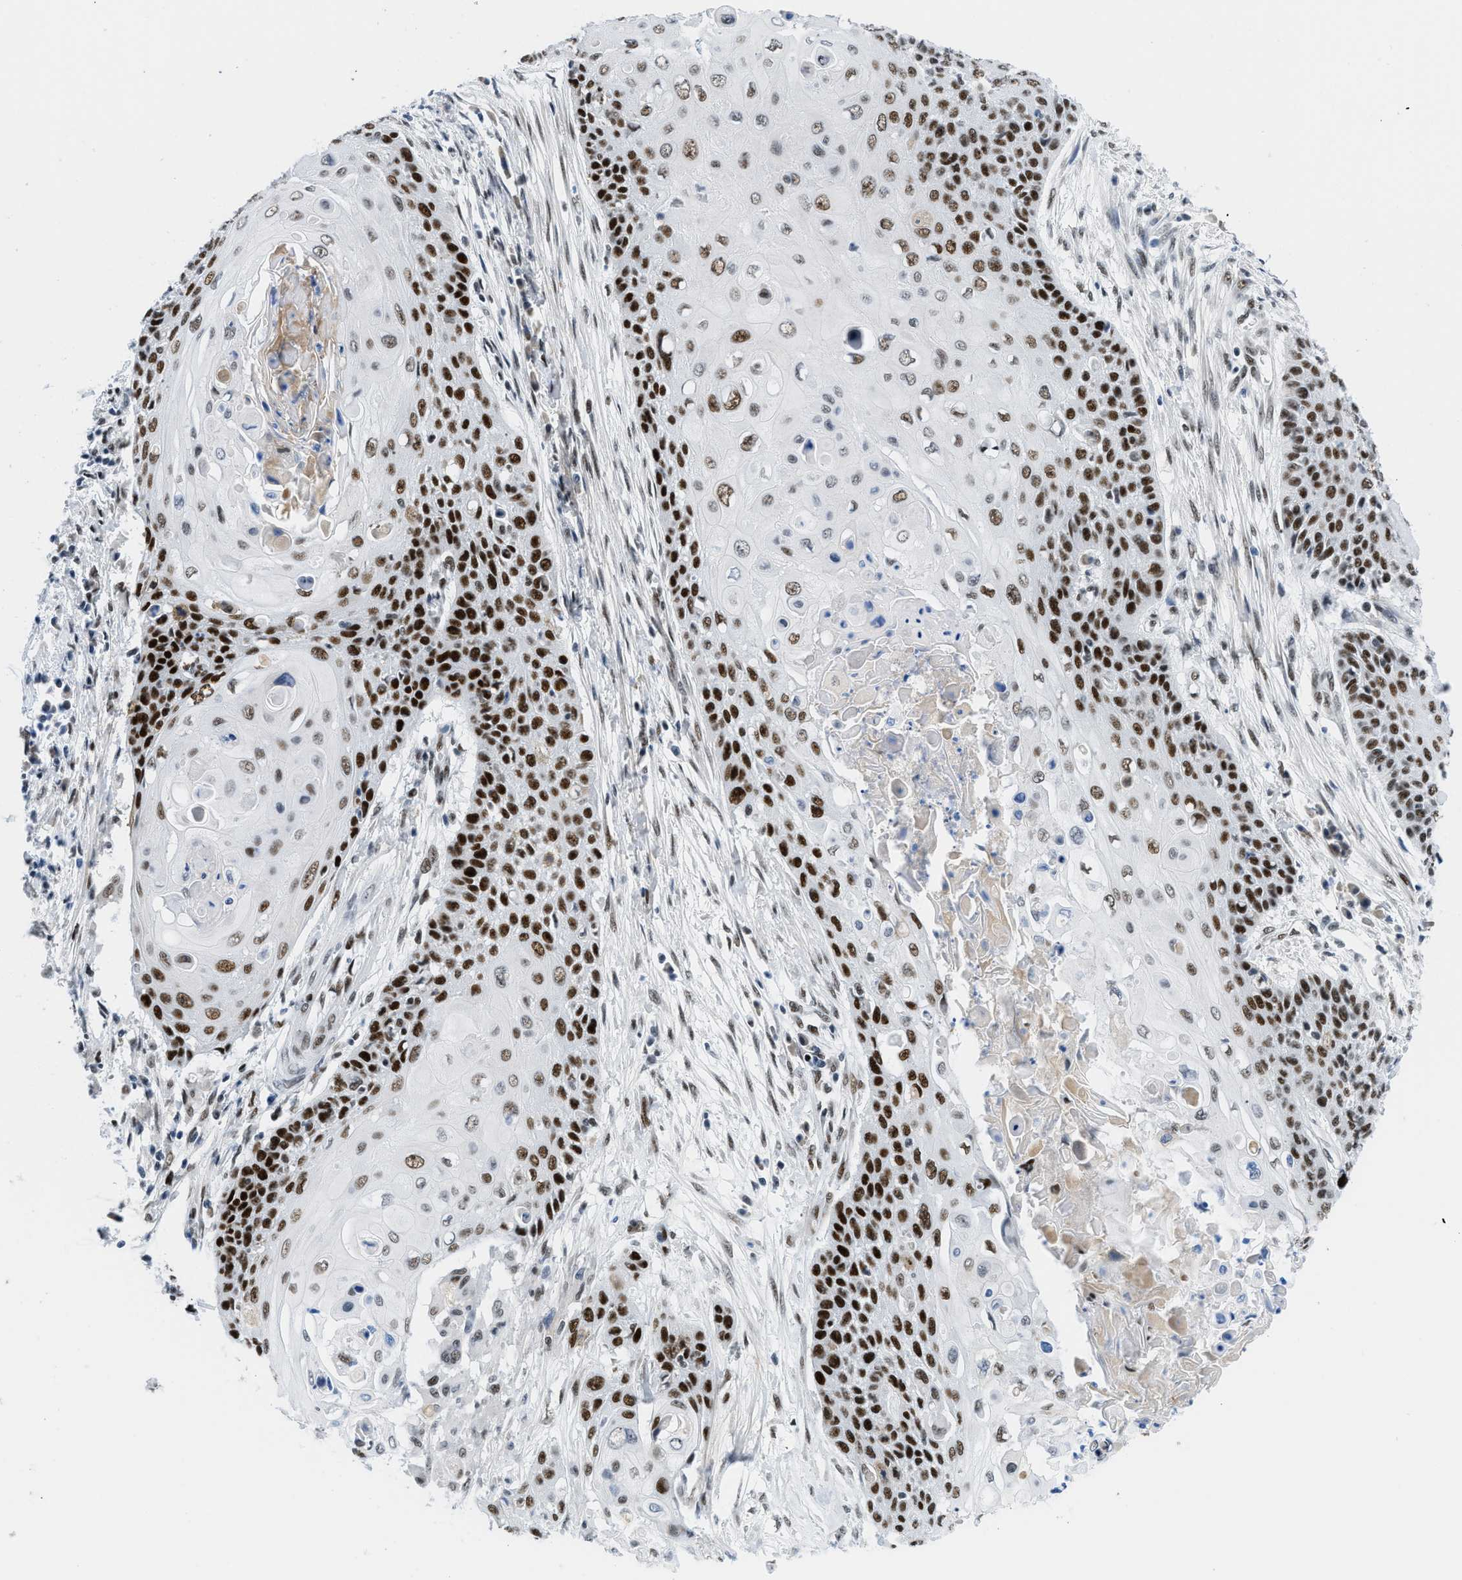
{"staining": {"intensity": "strong", "quantity": ">75%", "location": "nuclear"}, "tissue": "cervical cancer", "cell_type": "Tumor cells", "image_type": "cancer", "snomed": [{"axis": "morphology", "description": "Squamous cell carcinoma, NOS"}, {"axis": "topography", "description": "Cervix"}], "caption": "Strong nuclear protein positivity is appreciated in about >75% of tumor cells in squamous cell carcinoma (cervical).", "gene": "SMARCAD1", "patient": {"sex": "female", "age": 39}}